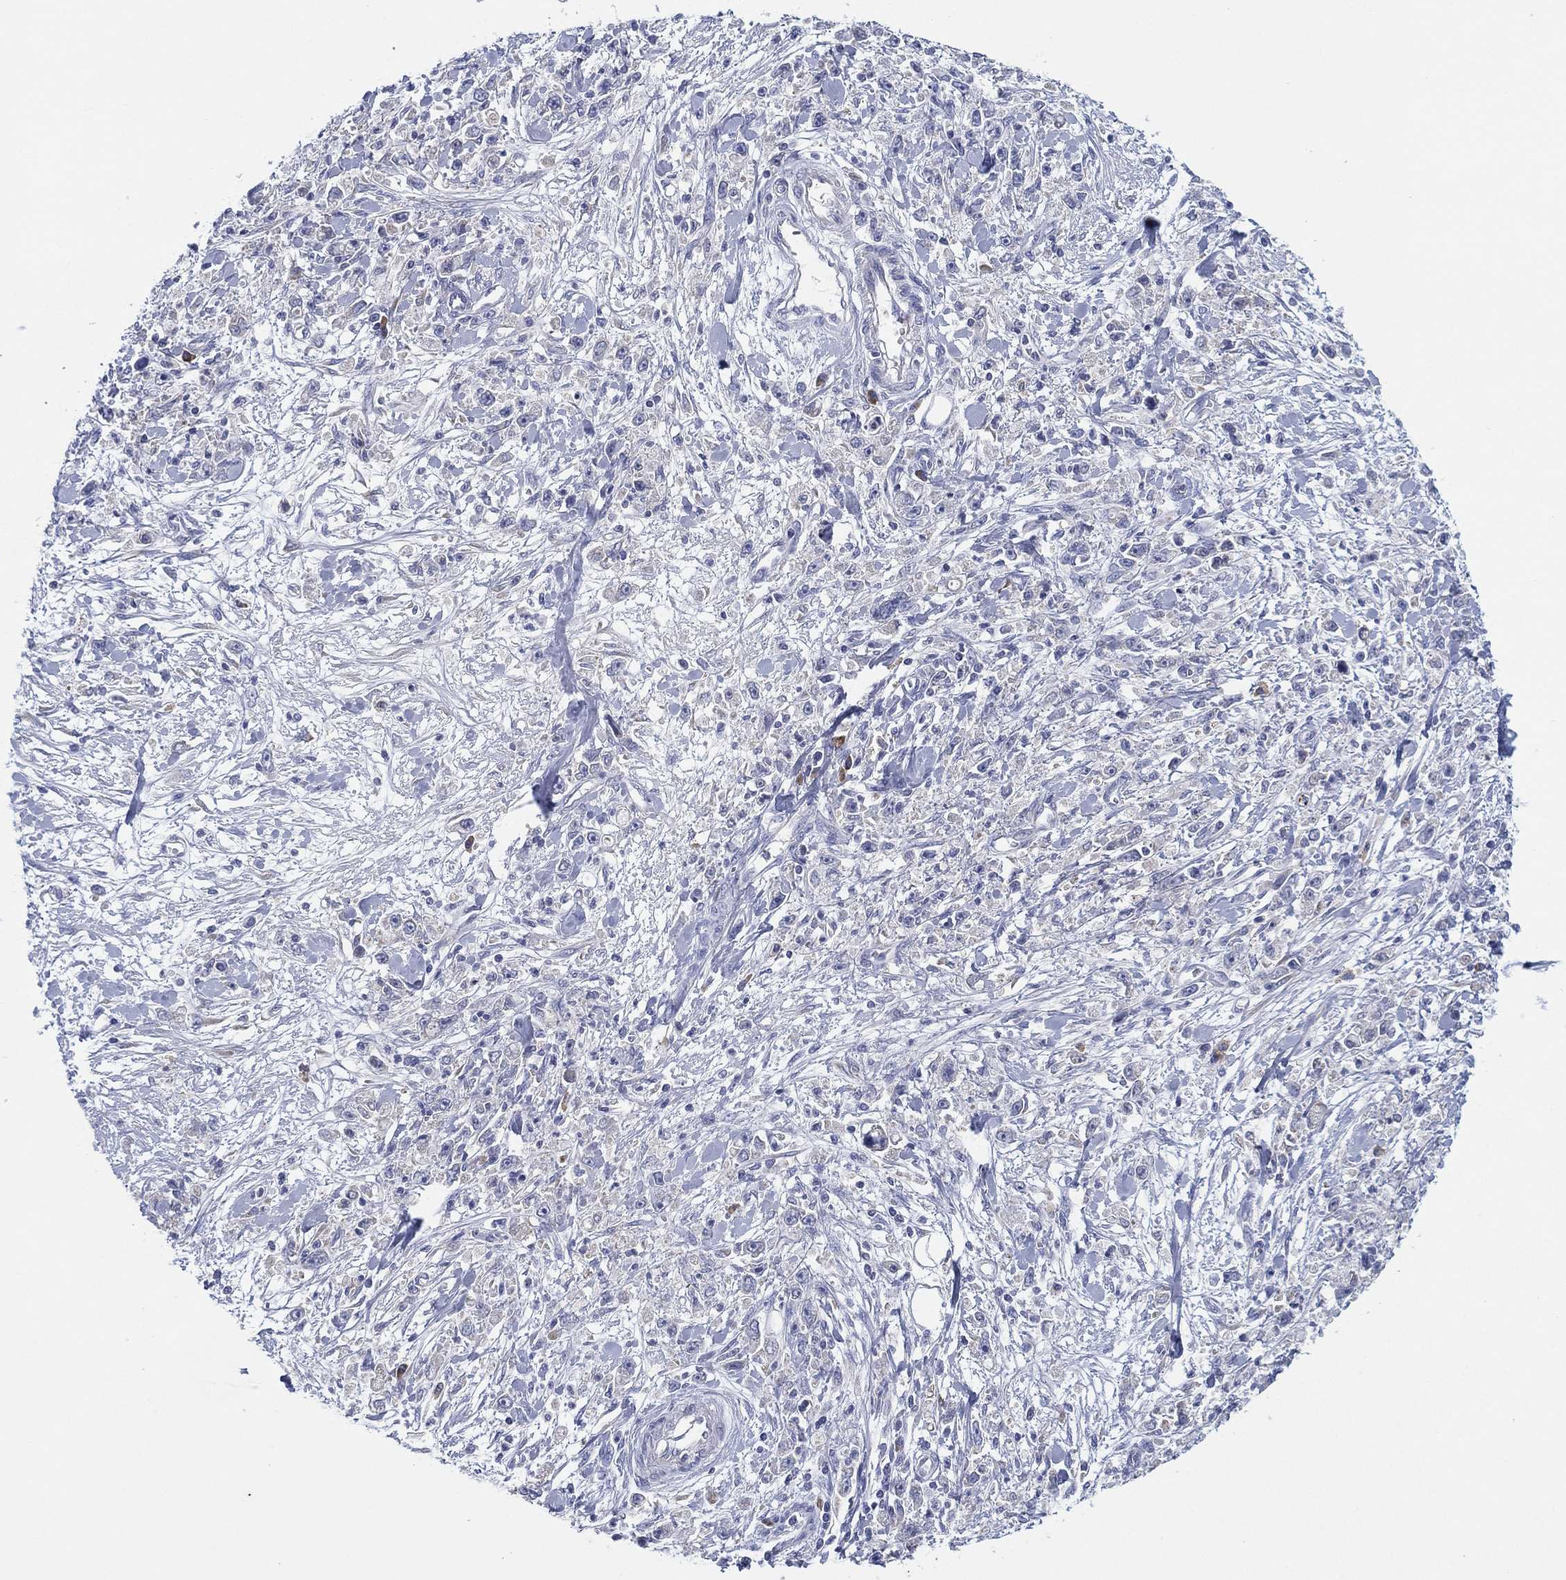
{"staining": {"intensity": "negative", "quantity": "none", "location": "none"}, "tissue": "stomach cancer", "cell_type": "Tumor cells", "image_type": "cancer", "snomed": [{"axis": "morphology", "description": "Adenocarcinoma, NOS"}, {"axis": "topography", "description": "Stomach"}], "caption": "Immunohistochemistry of stomach cancer (adenocarcinoma) reveals no positivity in tumor cells.", "gene": "TMEM40", "patient": {"sex": "female", "age": 59}}